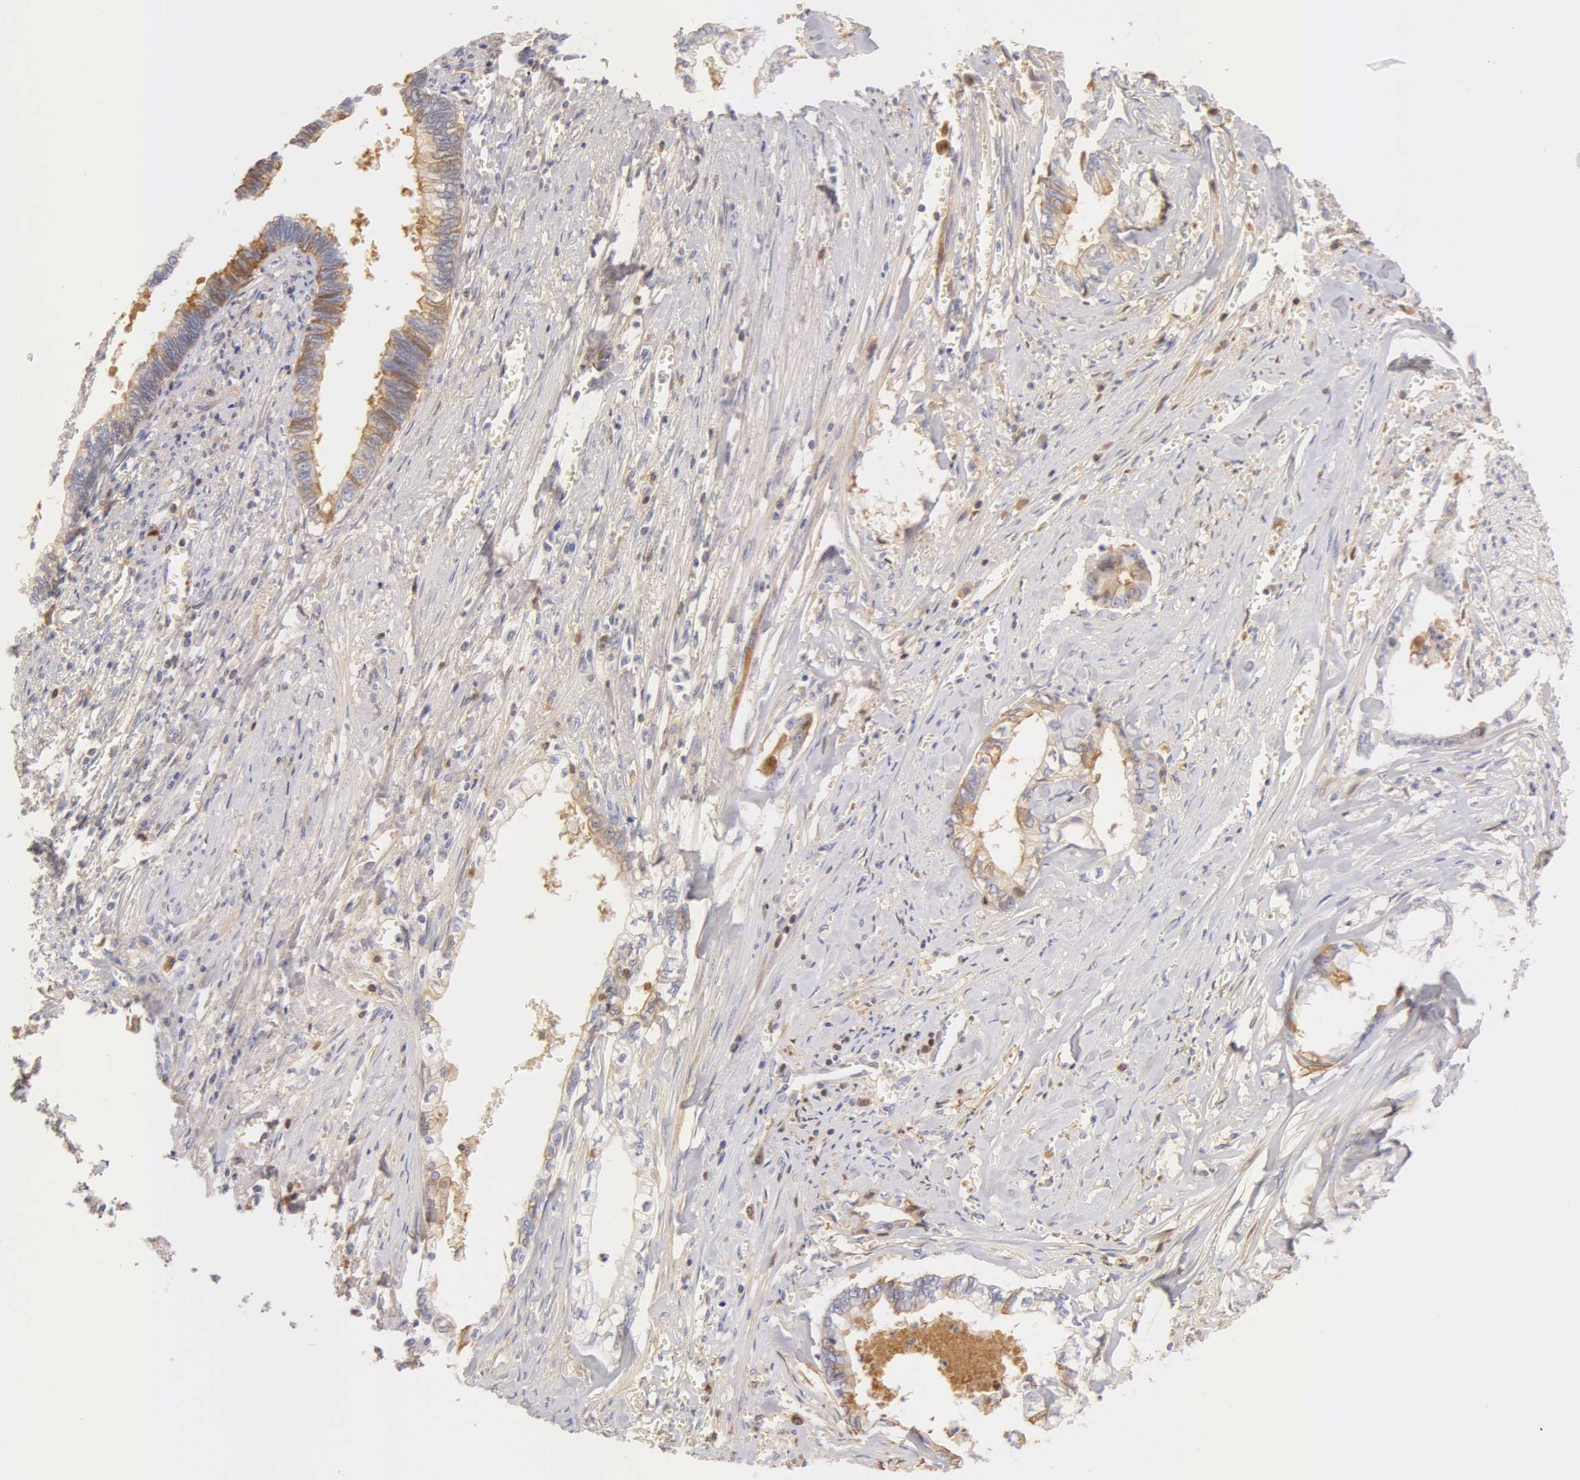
{"staining": {"intensity": "negative", "quantity": "none", "location": "none"}, "tissue": "liver cancer", "cell_type": "Tumor cells", "image_type": "cancer", "snomed": [{"axis": "morphology", "description": "Cholangiocarcinoma"}, {"axis": "topography", "description": "Liver"}], "caption": "There is no significant staining in tumor cells of liver cancer (cholangiocarcinoma).", "gene": "AHSG", "patient": {"sex": "male", "age": 57}}